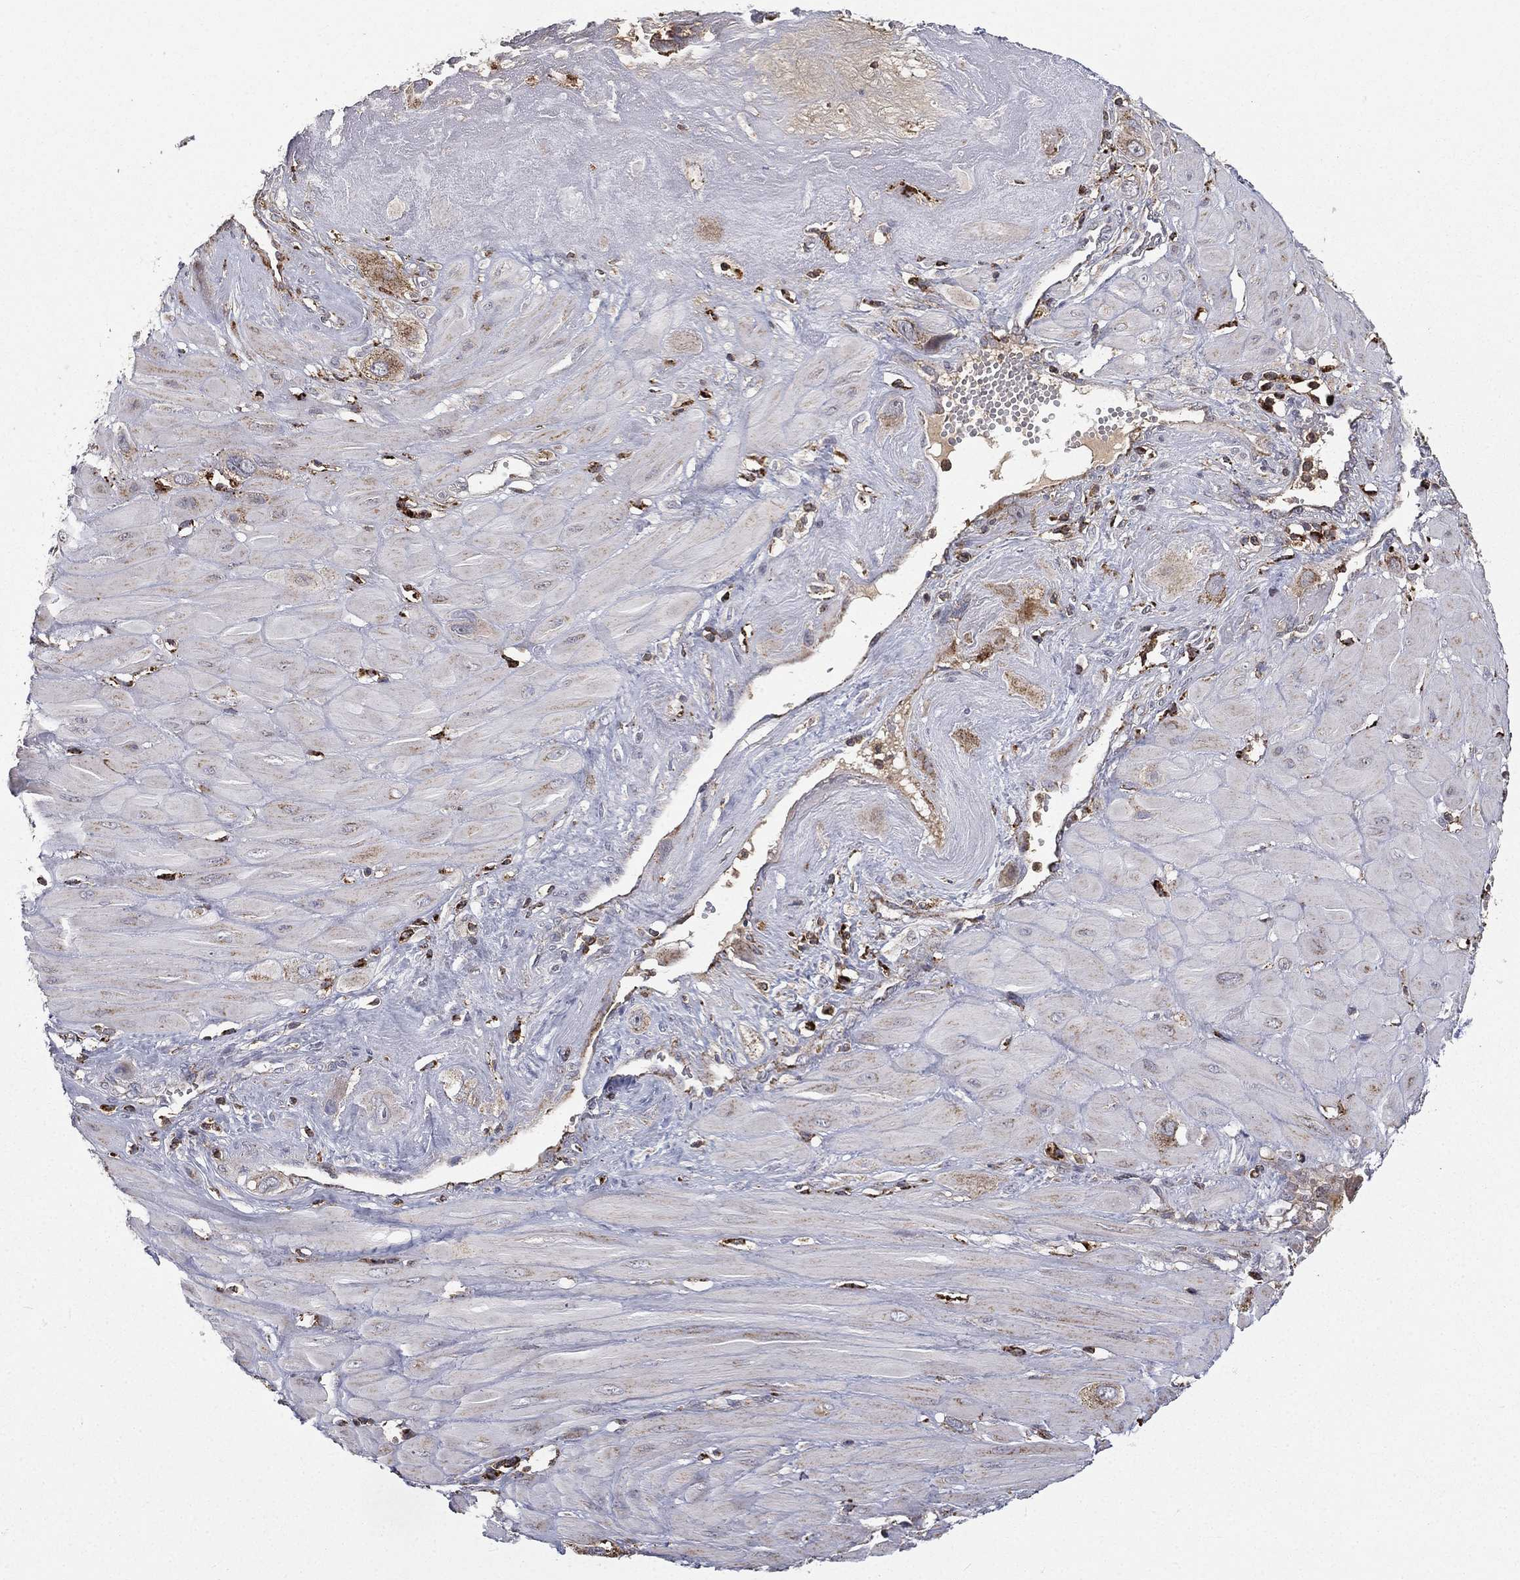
{"staining": {"intensity": "moderate", "quantity": "<25%", "location": "cytoplasmic/membranous"}, "tissue": "cervical cancer", "cell_type": "Tumor cells", "image_type": "cancer", "snomed": [{"axis": "morphology", "description": "Squamous cell carcinoma, NOS"}, {"axis": "topography", "description": "Cervix"}], "caption": "Moderate cytoplasmic/membranous positivity for a protein is present in about <25% of tumor cells of cervical cancer (squamous cell carcinoma) using immunohistochemistry.", "gene": "RIN3", "patient": {"sex": "female", "age": 34}}